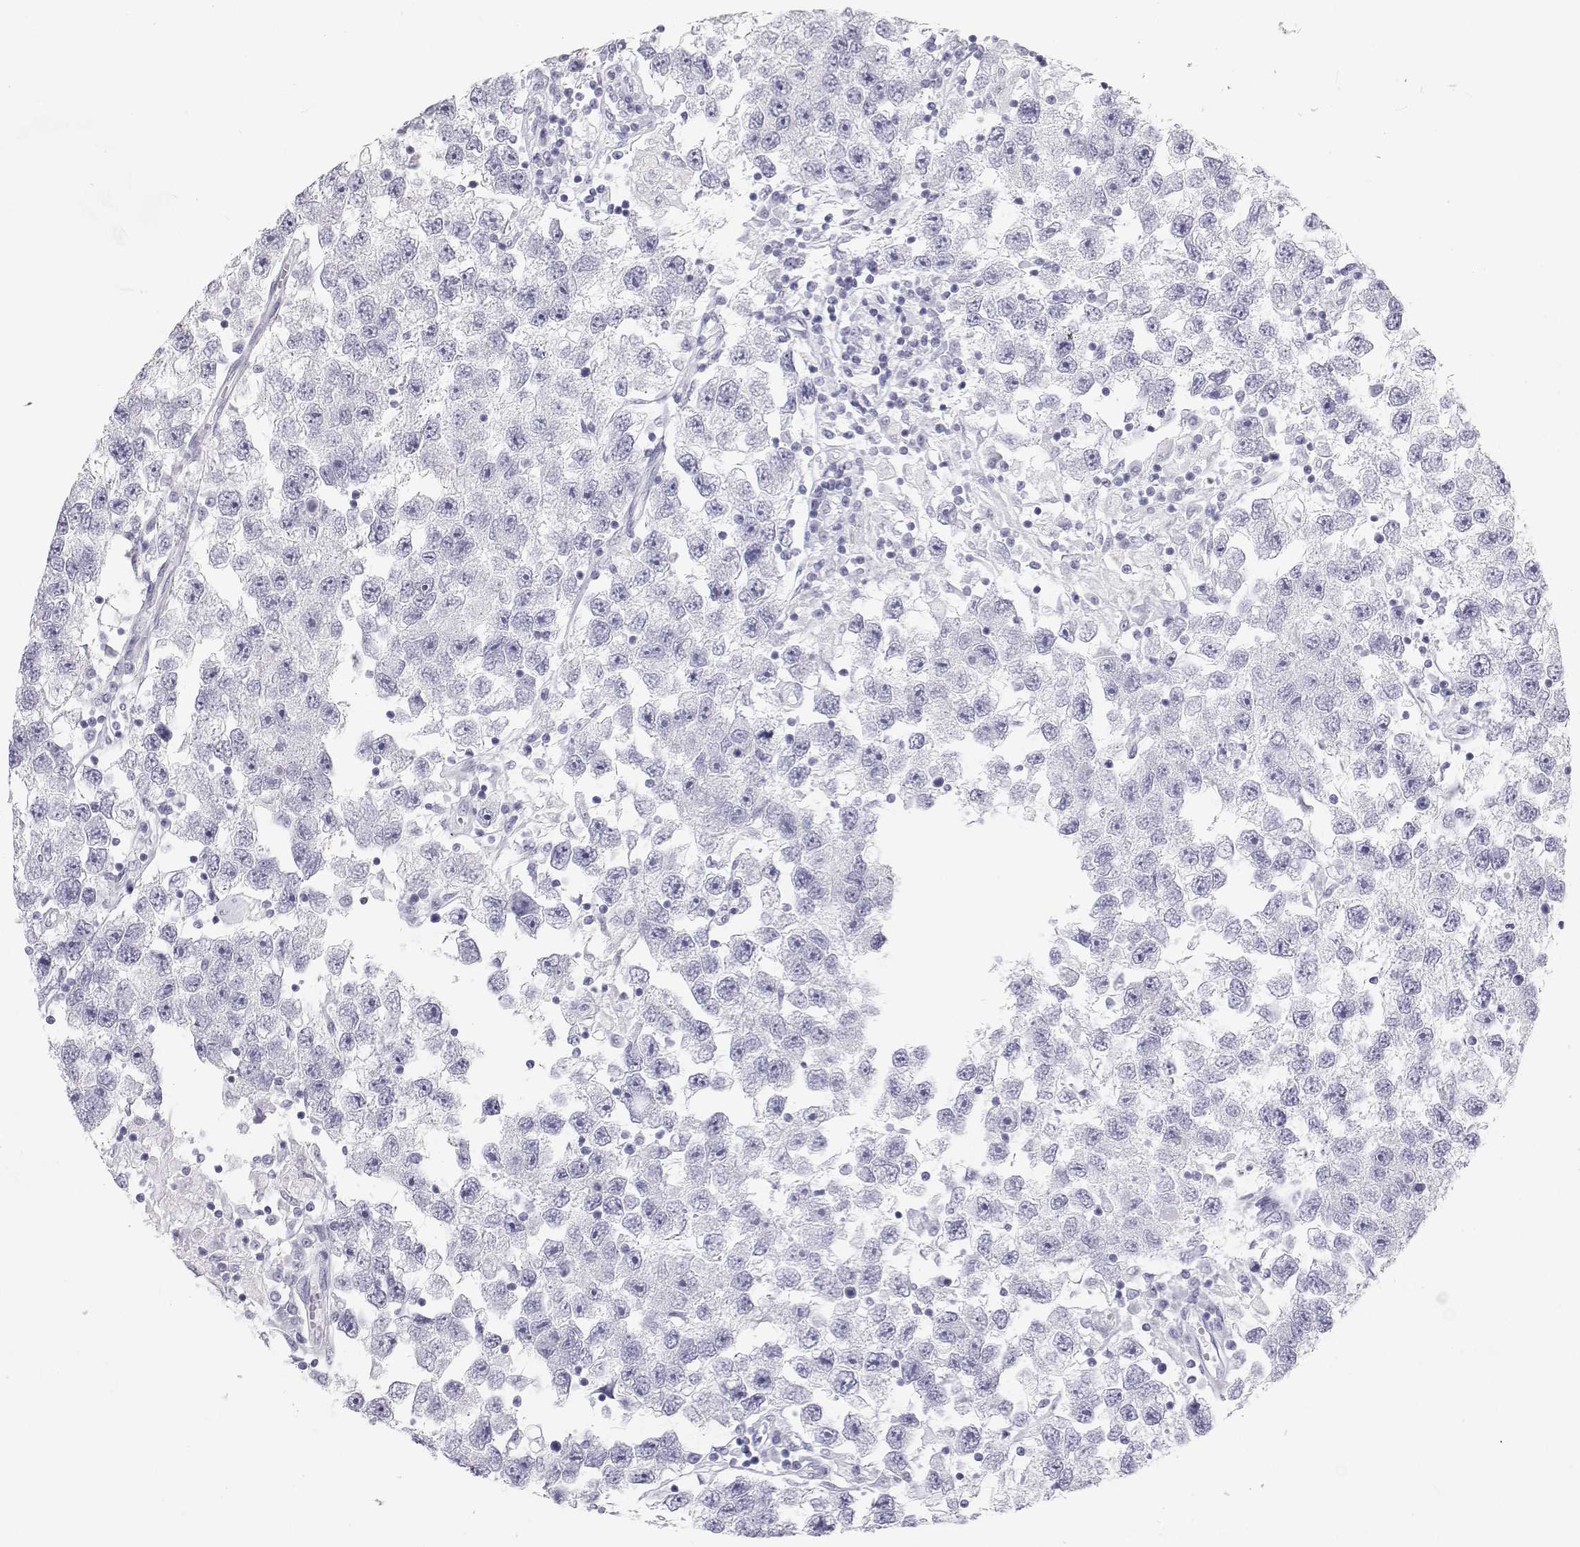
{"staining": {"intensity": "negative", "quantity": "none", "location": "none"}, "tissue": "testis cancer", "cell_type": "Tumor cells", "image_type": "cancer", "snomed": [{"axis": "morphology", "description": "Seminoma, NOS"}, {"axis": "topography", "description": "Testis"}], "caption": "This is a image of immunohistochemistry (IHC) staining of testis cancer, which shows no positivity in tumor cells.", "gene": "SFTPB", "patient": {"sex": "male", "age": 26}}